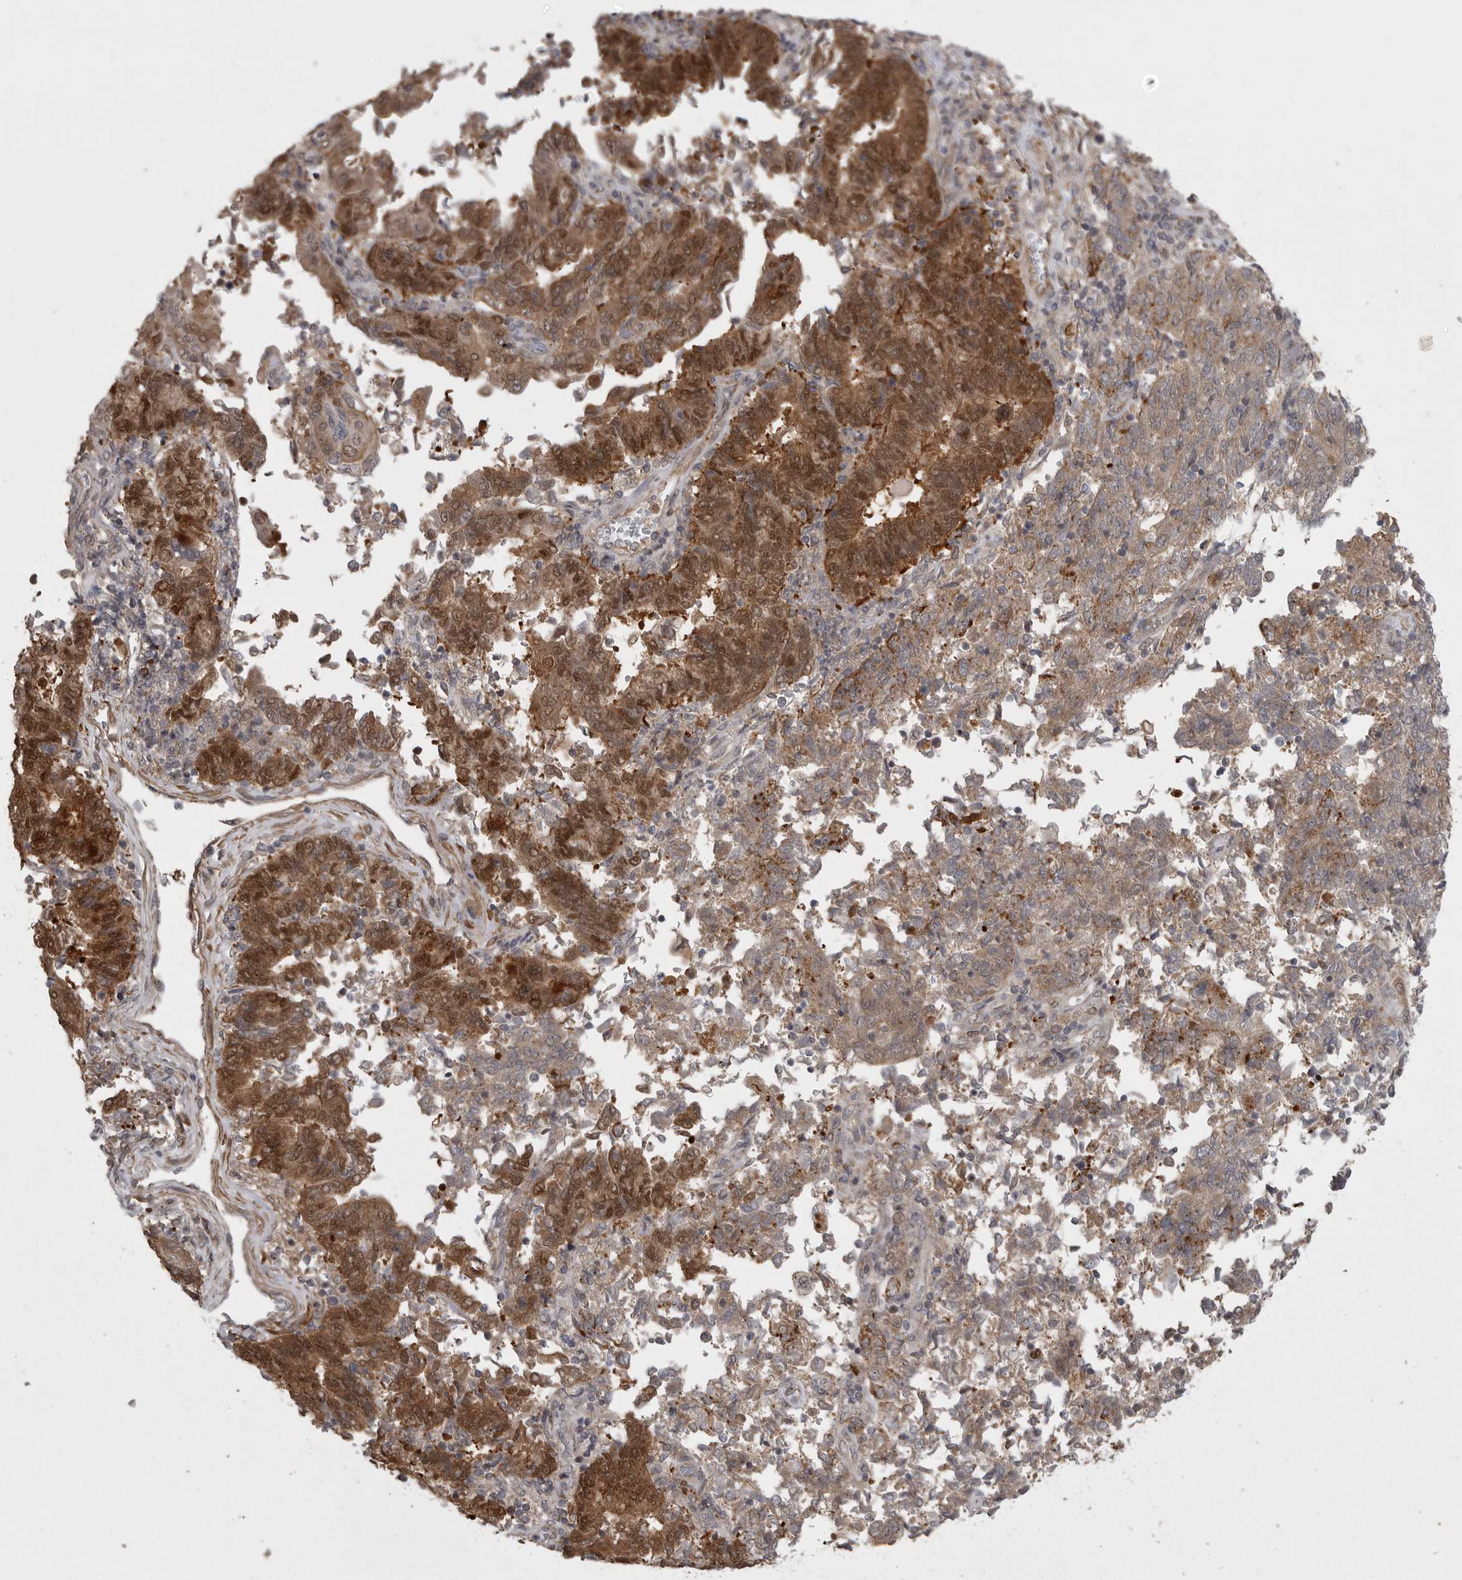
{"staining": {"intensity": "strong", "quantity": ">75%", "location": "cytoplasmic/membranous,nuclear"}, "tissue": "endometrial cancer", "cell_type": "Tumor cells", "image_type": "cancer", "snomed": [{"axis": "morphology", "description": "Adenocarcinoma, NOS"}, {"axis": "topography", "description": "Endometrium"}], "caption": "The image shows staining of endometrial cancer, revealing strong cytoplasmic/membranous and nuclear protein expression (brown color) within tumor cells. Immunohistochemistry stains the protein in brown and the nuclei are stained blue.", "gene": "PPP1R9A", "patient": {"sex": "female", "age": 80}}